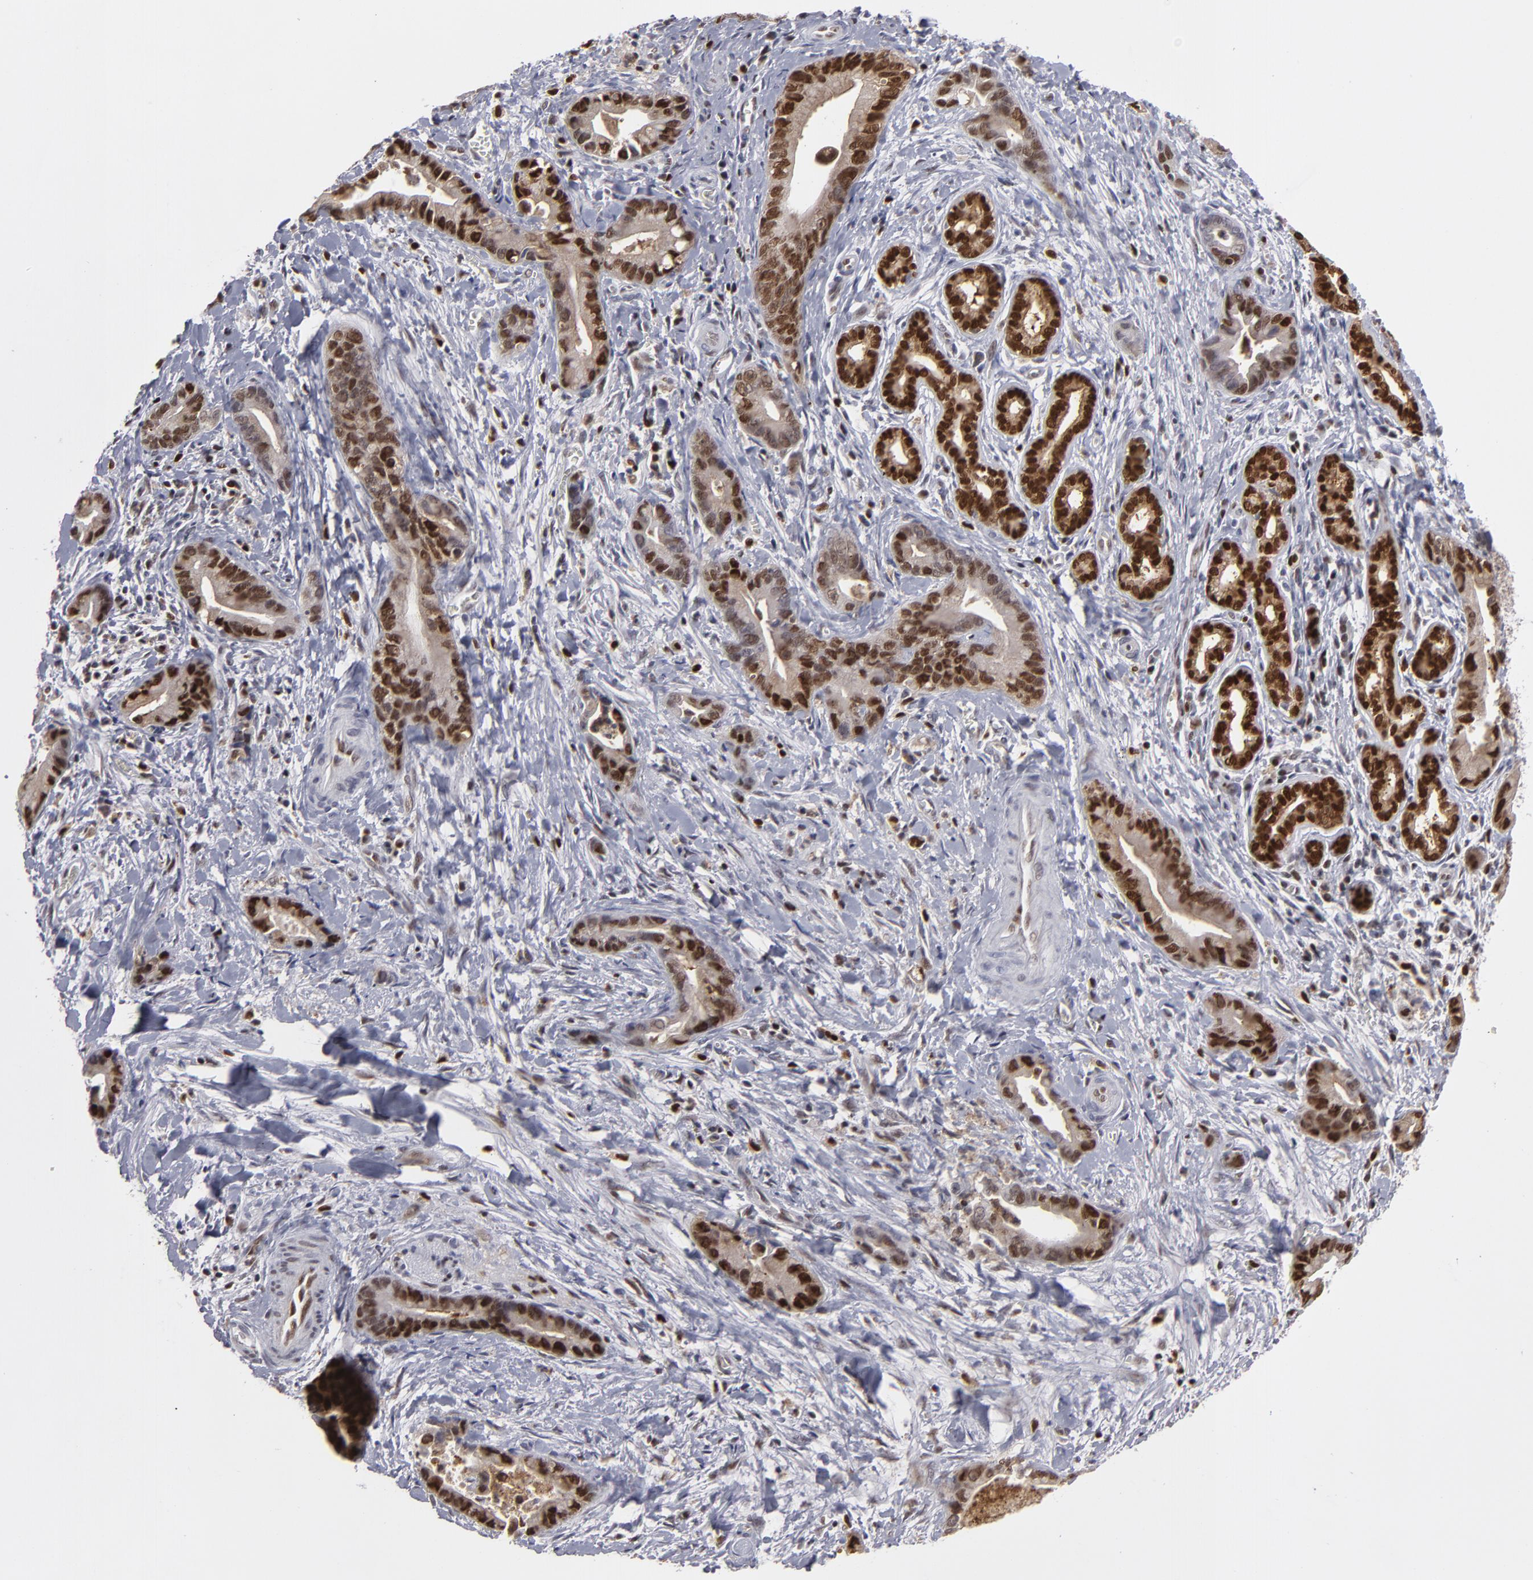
{"staining": {"intensity": "weak", "quantity": ">75%", "location": "cytoplasmic/membranous,nuclear"}, "tissue": "liver cancer", "cell_type": "Tumor cells", "image_type": "cancer", "snomed": [{"axis": "morphology", "description": "Cholangiocarcinoma"}, {"axis": "topography", "description": "Liver"}], "caption": "Immunohistochemical staining of liver cancer exhibits low levels of weak cytoplasmic/membranous and nuclear positivity in about >75% of tumor cells.", "gene": "GSR", "patient": {"sex": "female", "age": 55}}